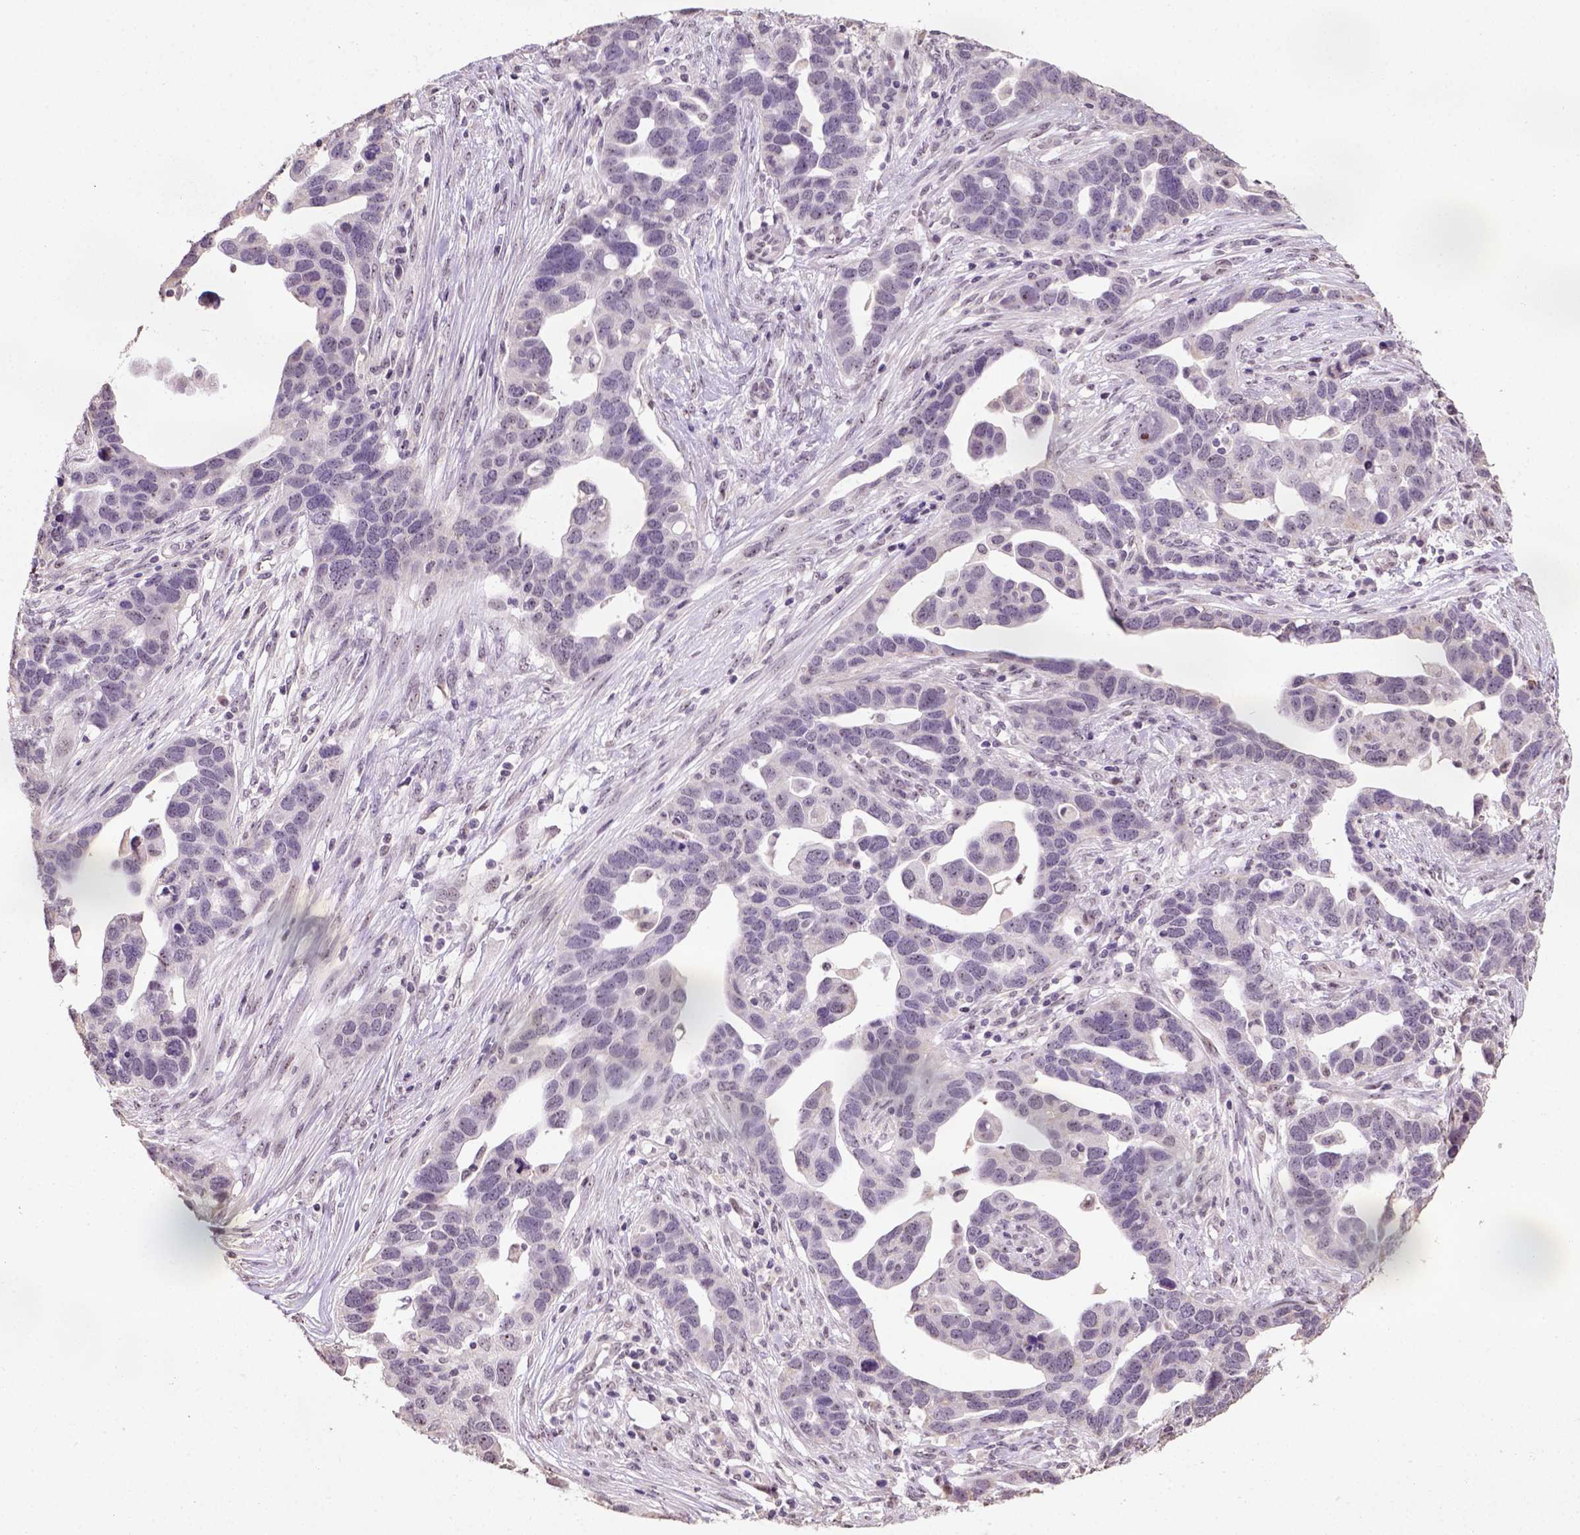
{"staining": {"intensity": "negative", "quantity": "none", "location": "none"}, "tissue": "ovarian cancer", "cell_type": "Tumor cells", "image_type": "cancer", "snomed": [{"axis": "morphology", "description": "Cystadenocarcinoma, serous, NOS"}, {"axis": "topography", "description": "Ovary"}], "caption": "Immunohistochemistry (IHC) photomicrograph of serous cystadenocarcinoma (ovarian) stained for a protein (brown), which reveals no expression in tumor cells.", "gene": "DDX50", "patient": {"sex": "female", "age": 54}}